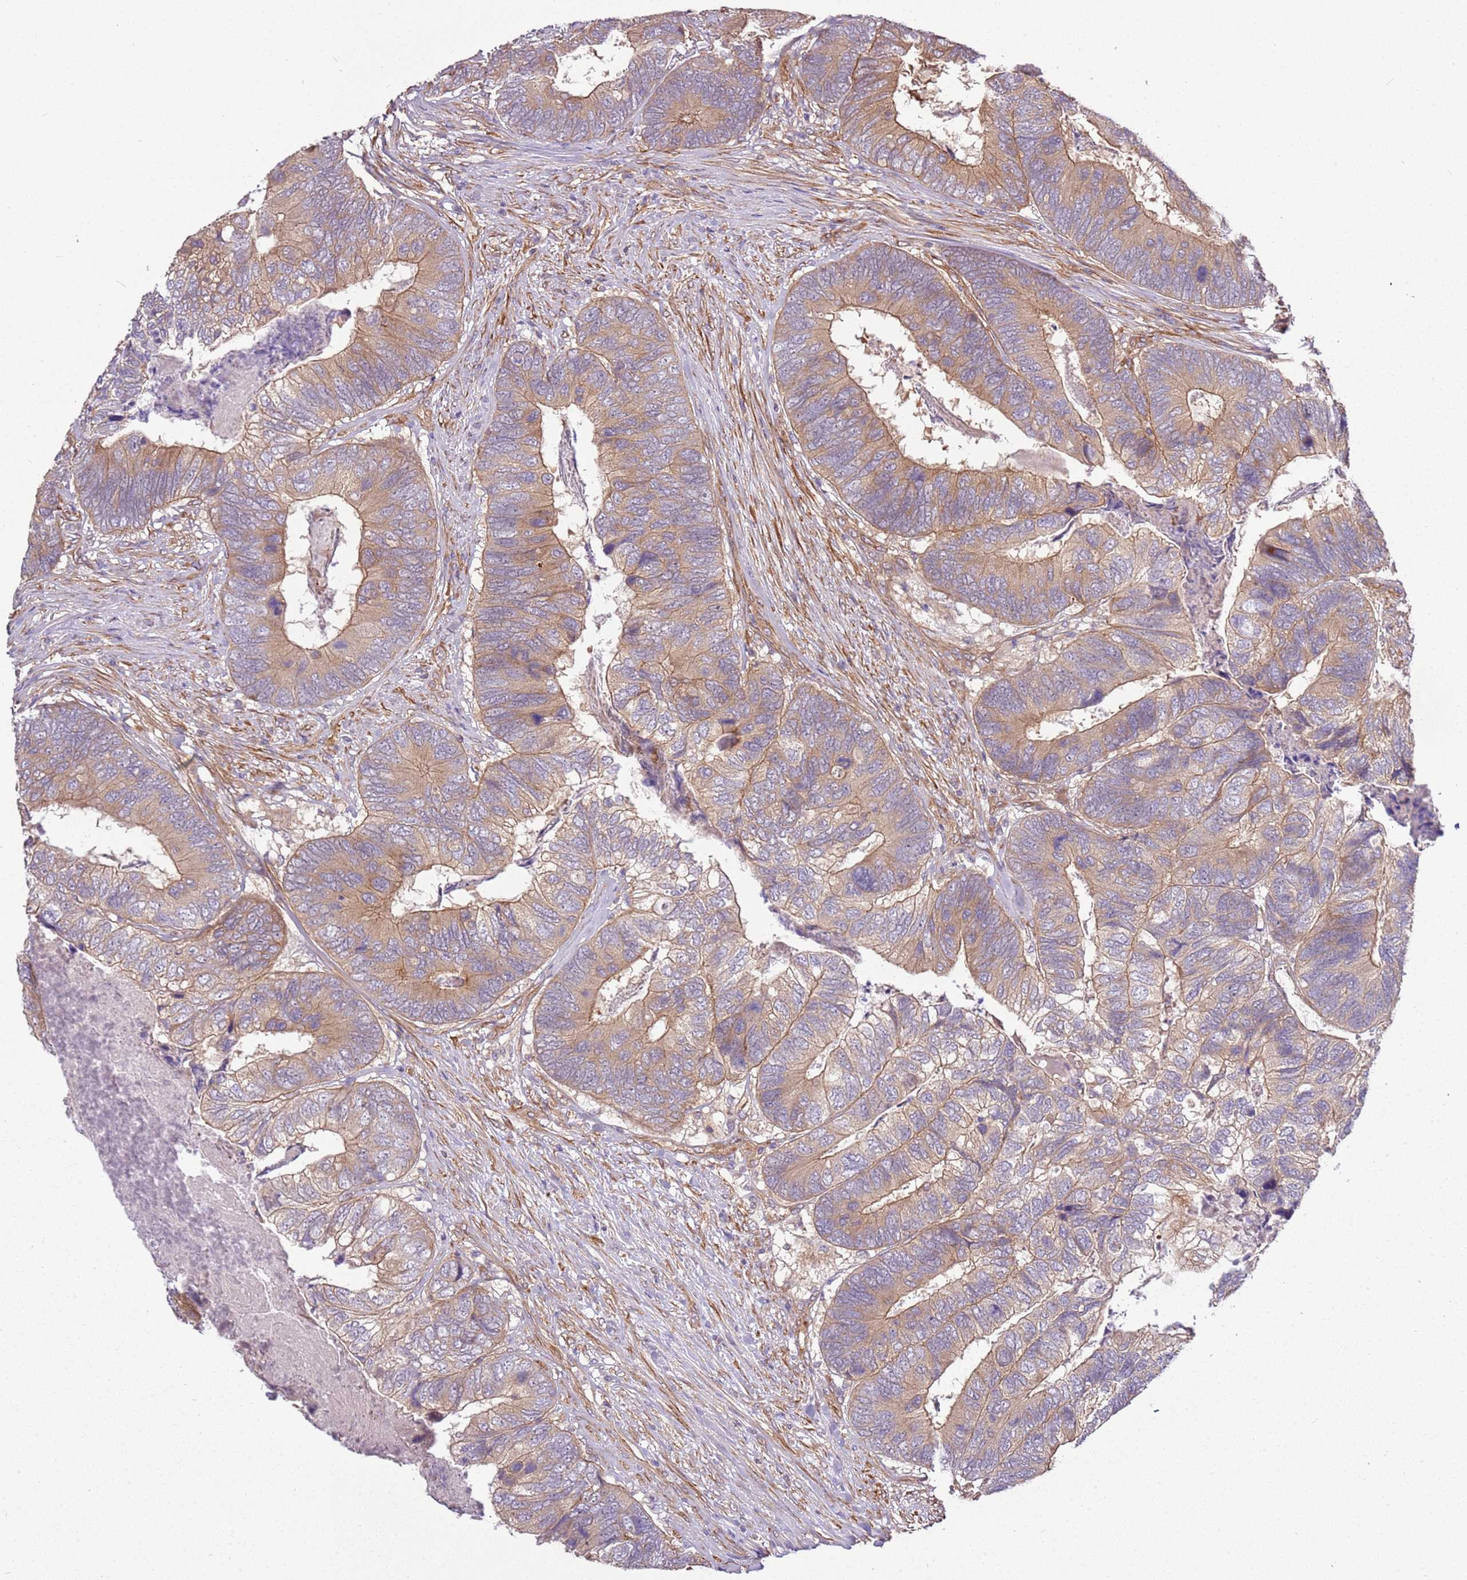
{"staining": {"intensity": "moderate", "quantity": ">75%", "location": "cytoplasmic/membranous"}, "tissue": "colorectal cancer", "cell_type": "Tumor cells", "image_type": "cancer", "snomed": [{"axis": "morphology", "description": "Adenocarcinoma, NOS"}, {"axis": "topography", "description": "Colon"}], "caption": "IHC staining of adenocarcinoma (colorectal), which shows medium levels of moderate cytoplasmic/membranous positivity in approximately >75% of tumor cells indicating moderate cytoplasmic/membranous protein positivity. The staining was performed using DAB (3,3'-diaminobenzidine) (brown) for protein detection and nuclei were counterstained in hematoxylin (blue).", "gene": "GNL1", "patient": {"sex": "female", "age": 67}}